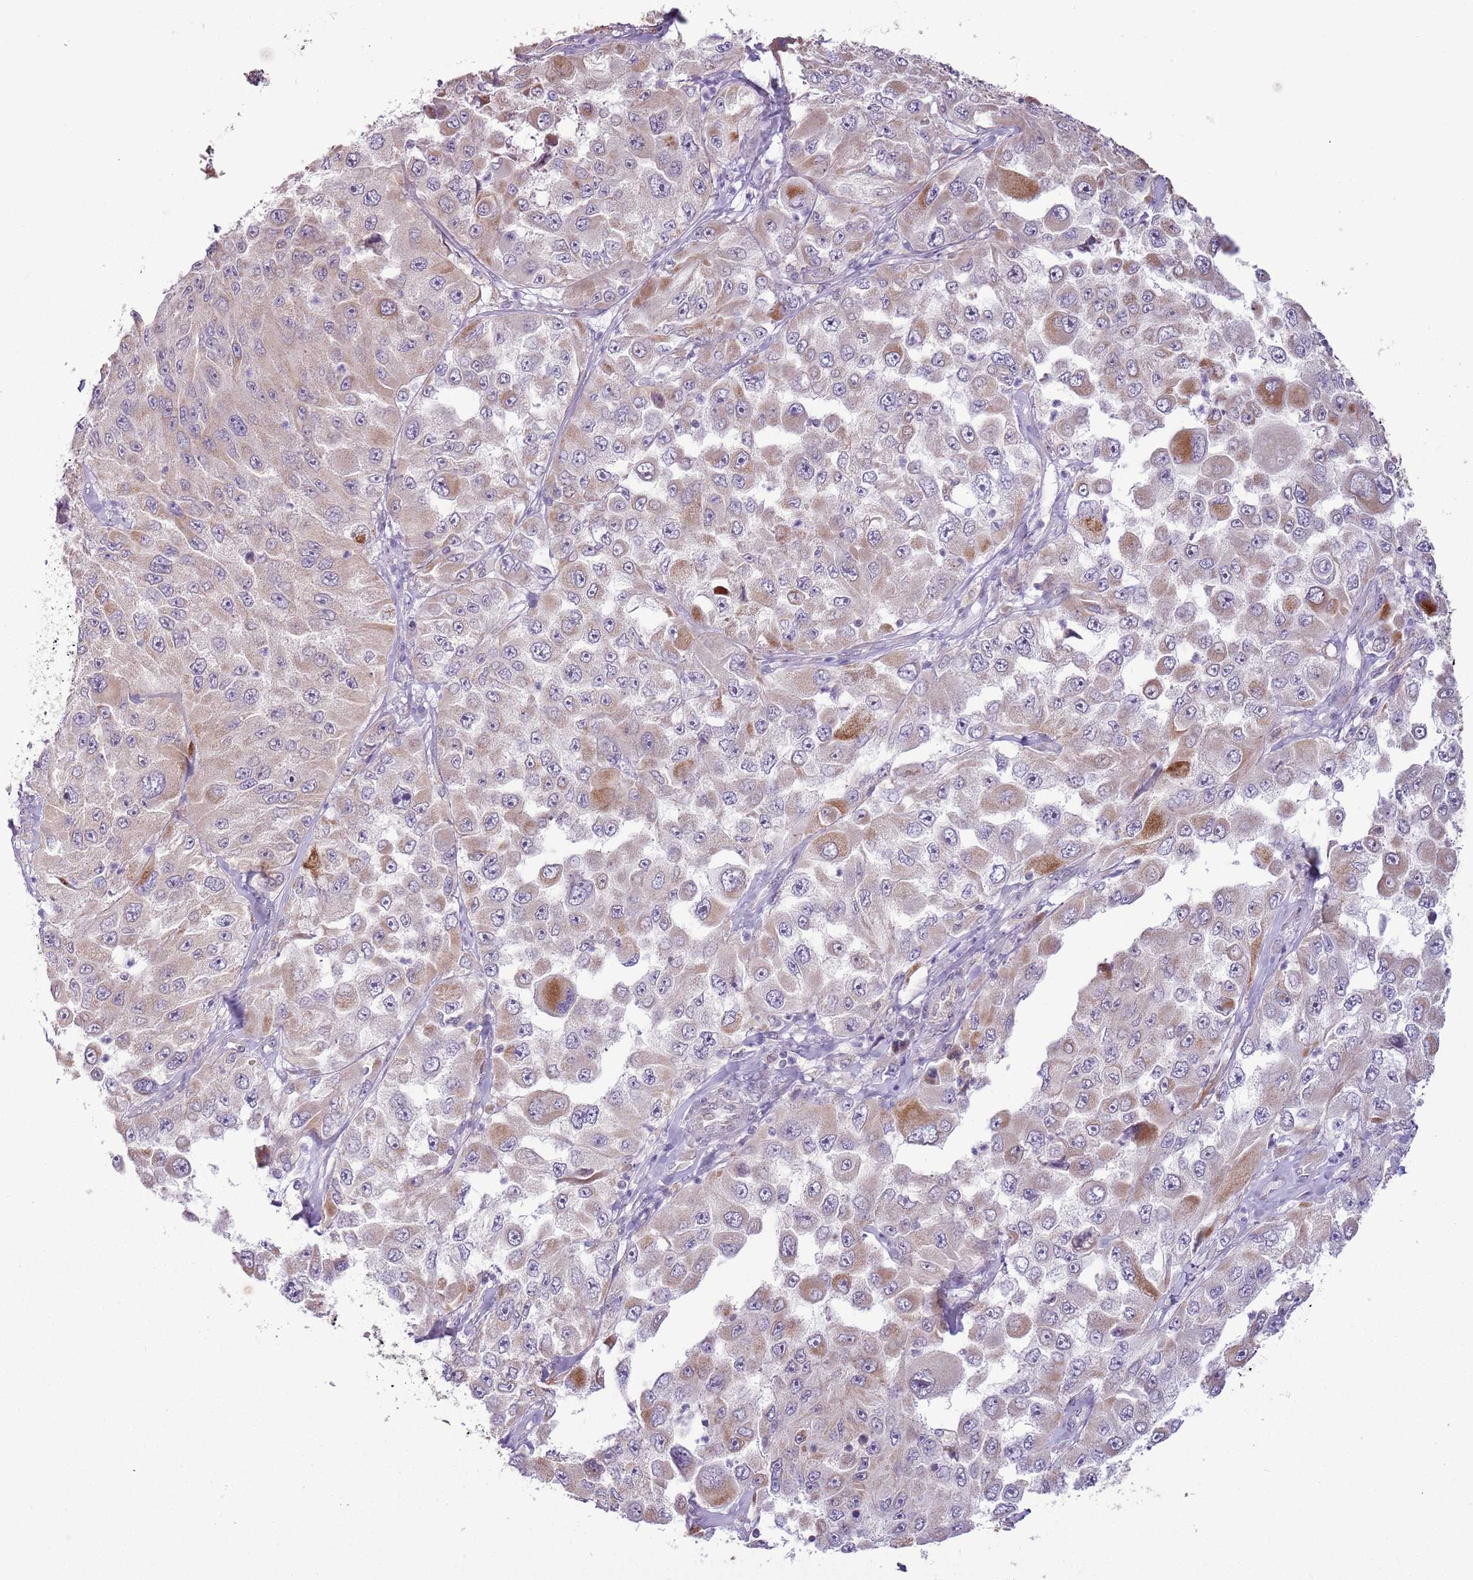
{"staining": {"intensity": "moderate", "quantity": "<25%", "location": "cytoplasmic/membranous"}, "tissue": "melanoma", "cell_type": "Tumor cells", "image_type": "cancer", "snomed": [{"axis": "morphology", "description": "Malignant melanoma, Metastatic site"}, {"axis": "topography", "description": "Lymph node"}], "caption": "This is an image of immunohistochemistry (IHC) staining of melanoma, which shows moderate staining in the cytoplasmic/membranous of tumor cells.", "gene": "MLLT11", "patient": {"sex": "male", "age": 62}}